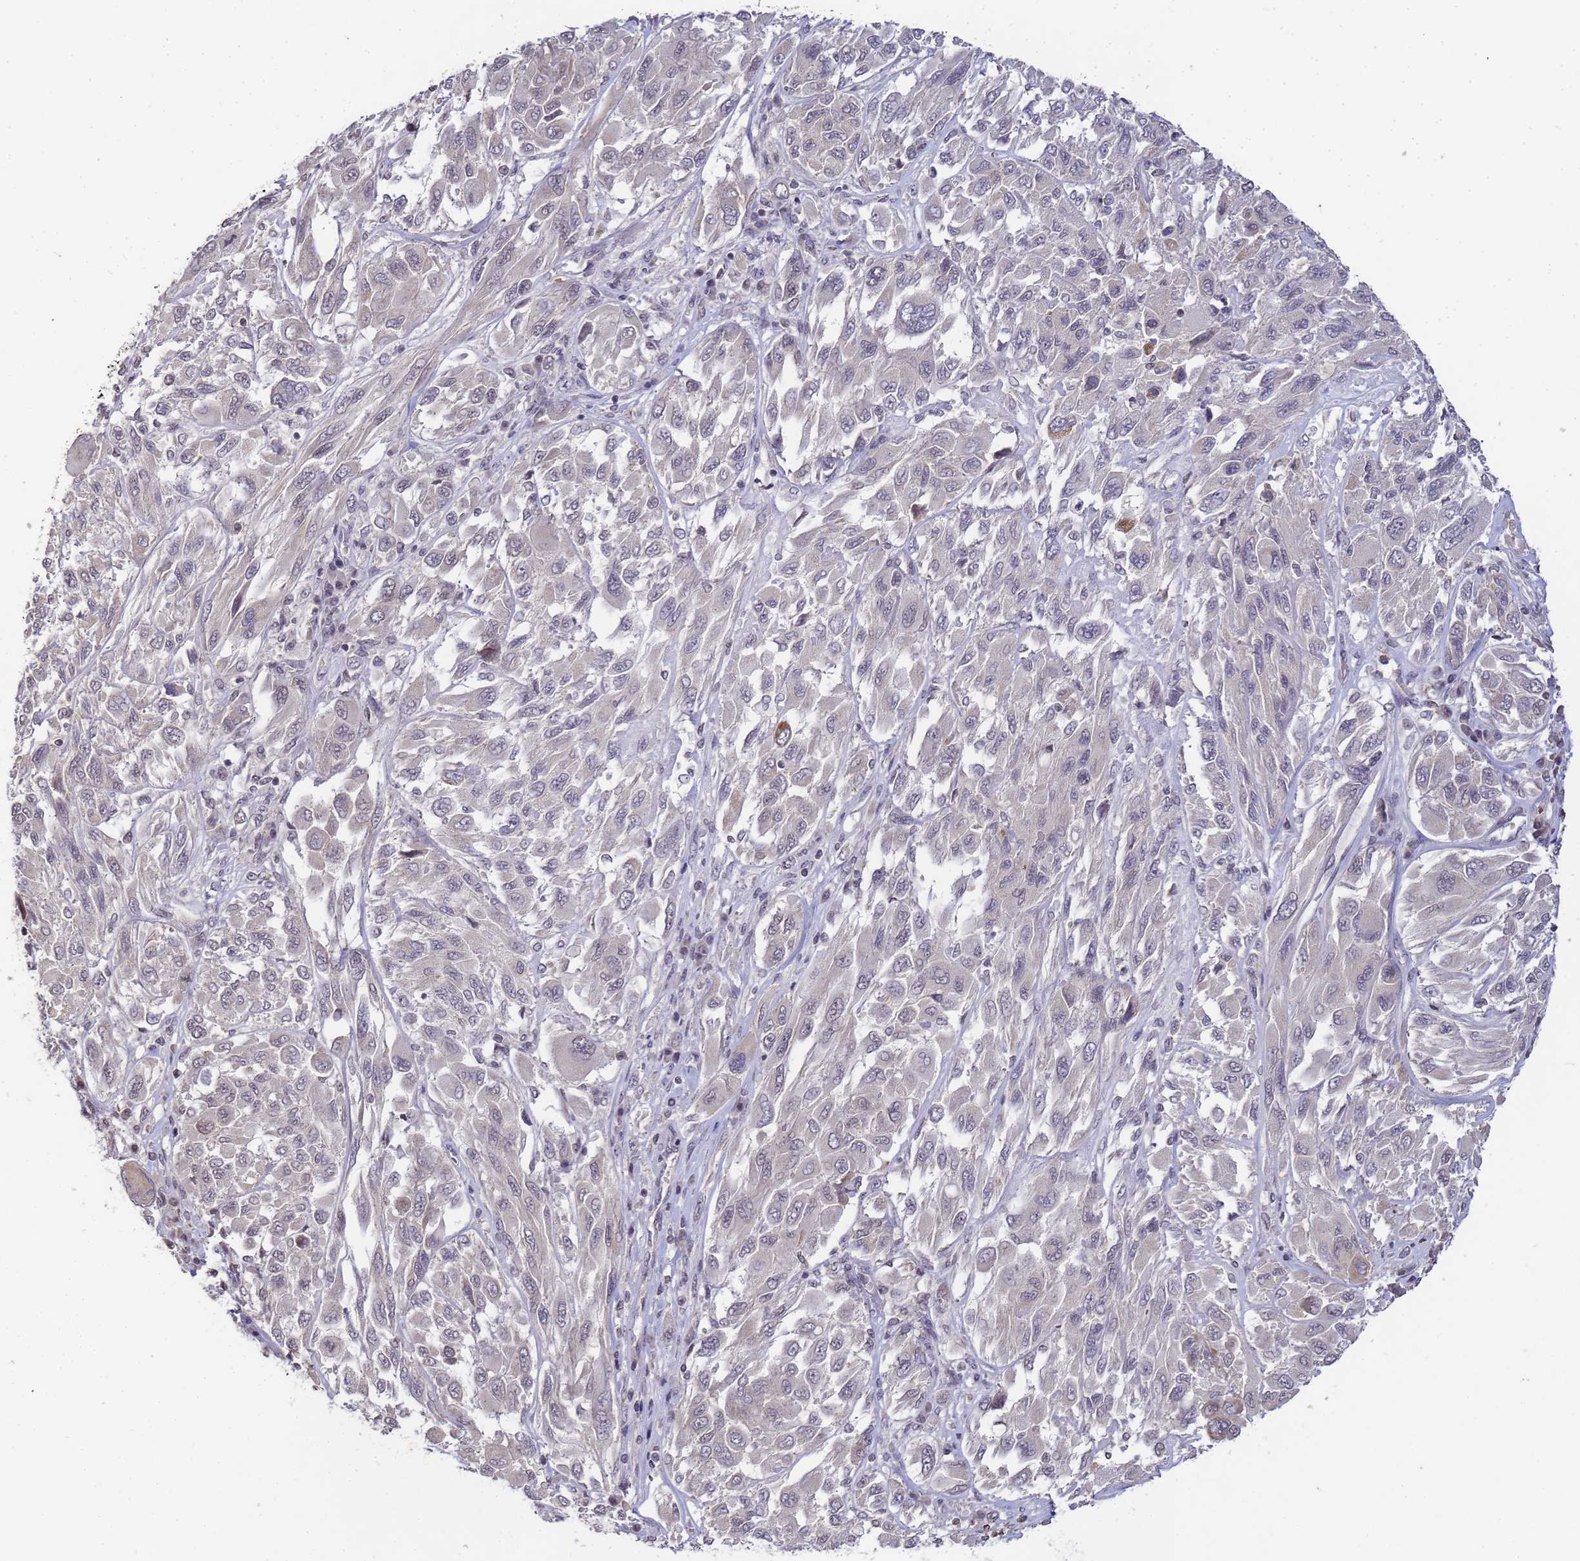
{"staining": {"intensity": "negative", "quantity": "none", "location": "none"}, "tissue": "melanoma", "cell_type": "Tumor cells", "image_type": "cancer", "snomed": [{"axis": "morphology", "description": "Malignant melanoma, NOS"}, {"axis": "topography", "description": "Skin"}], "caption": "Human malignant melanoma stained for a protein using immunohistochemistry displays no positivity in tumor cells.", "gene": "MYL7", "patient": {"sex": "female", "age": 91}}